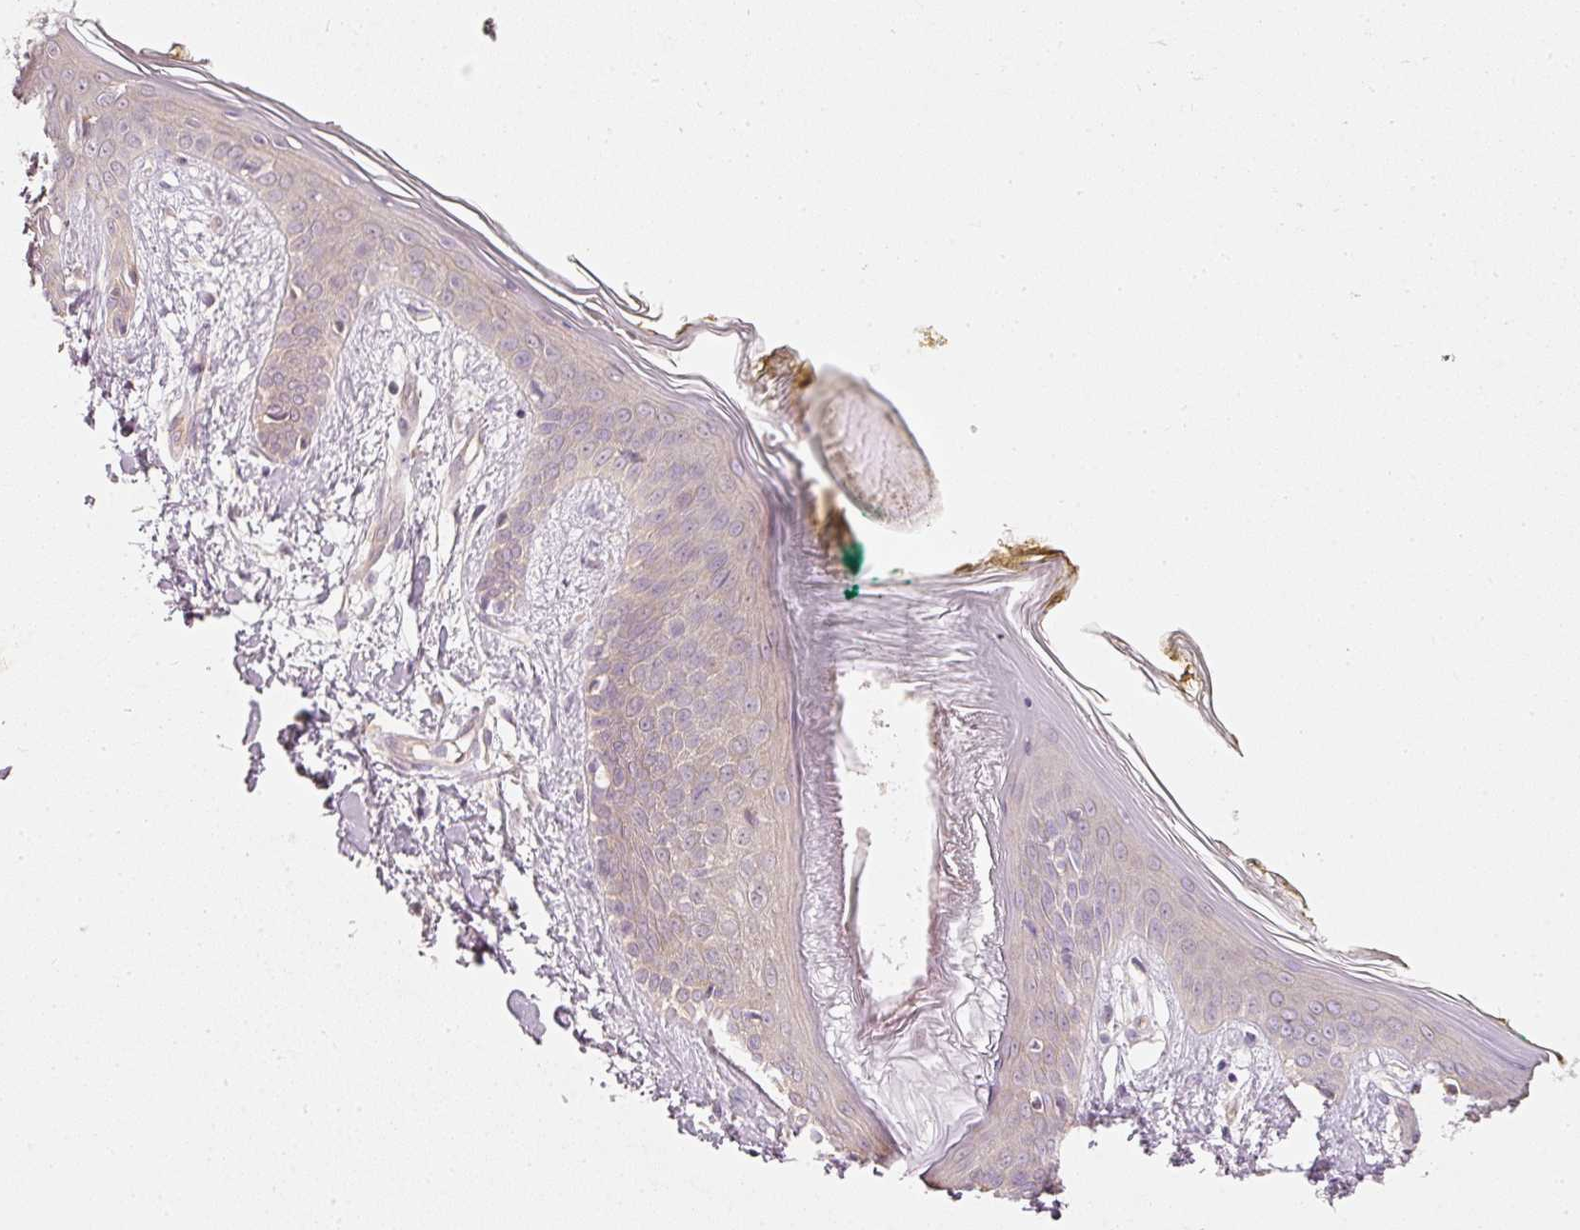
{"staining": {"intensity": "weak", "quantity": "25%-75%", "location": "cytoplasmic/membranous"}, "tissue": "skin", "cell_type": "Fibroblasts", "image_type": "normal", "snomed": [{"axis": "morphology", "description": "Normal tissue, NOS"}, {"axis": "topography", "description": "Skin"}], "caption": "Brown immunohistochemical staining in unremarkable human skin exhibits weak cytoplasmic/membranous expression in about 25%-75% of fibroblasts. The protein of interest is shown in brown color, while the nuclei are stained blue.", "gene": "RGL2", "patient": {"sex": "female", "age": 34}}